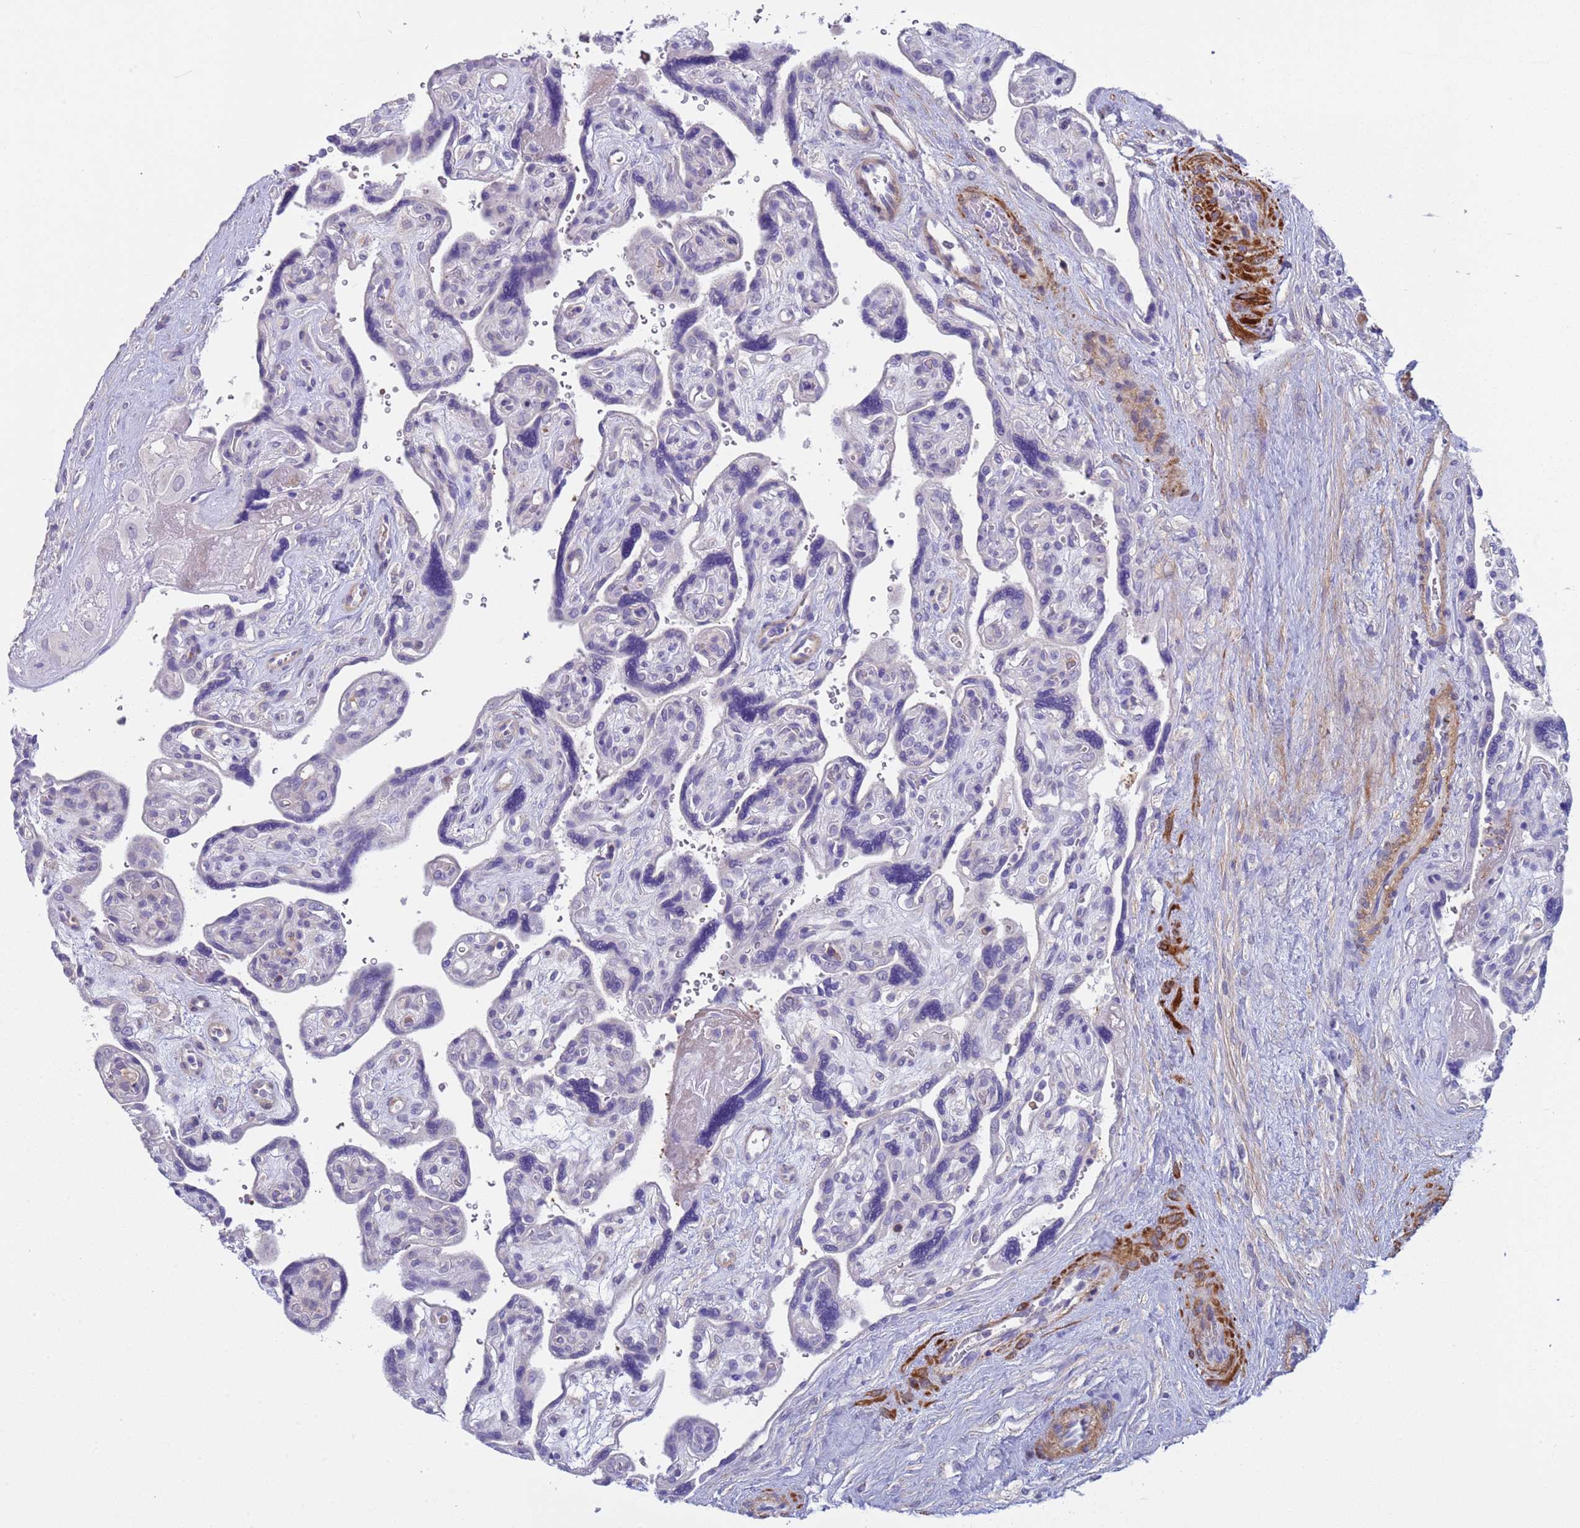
{"staining": {"intensity": "negative", "quantity": "none", "location": "none"}, "tissue": "placenta", "cell_type": "Decidual cells", "image_type": "normal", "snomed": [{"axis": "morphology", "description": "Normal tissue, NOS"}, {"axis": "topography", "description": "Placenta"}], "caption": "Micrograph shows no protein positivity in decidual cells of benign placenta. The staining was performed using DAB (3,3'-diaminobenzidine) to visualize the protein expression in brown, while the nuclei were stained in blue with hematoxylin (Magnification: 20x).", "gene": "KBTBD3", "patient": {"sex": "female", "age": 39}}